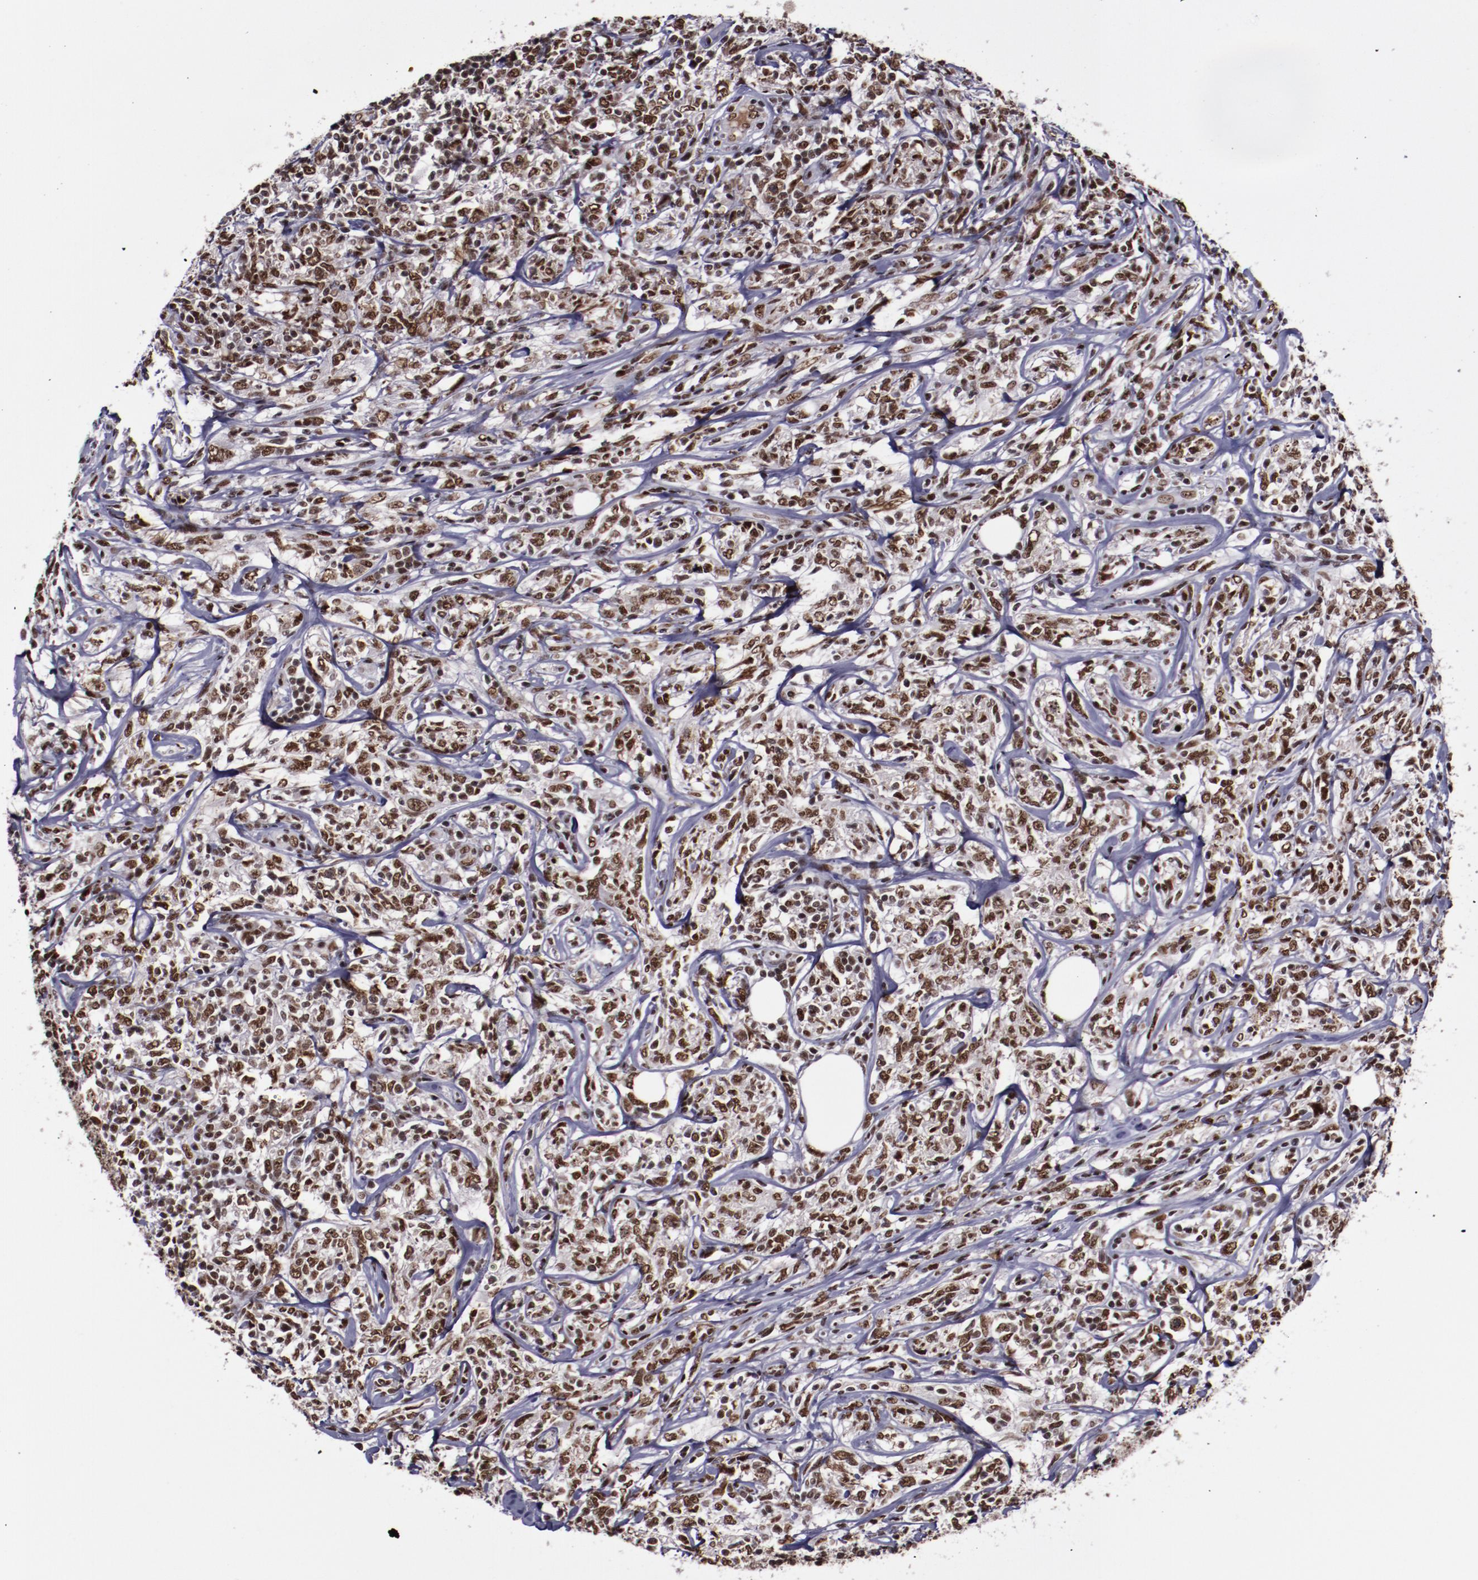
{"staining": {"intensity": "moderate", "quantity": ">75%", "location": "nuclear"}, "tissue": "lymphoma", "cell_type": "Tumor cells", "image_type": "cancer", "snomed": [{"axis": "morphology", "description": "Malignant lymphoma, non-Hodgkin's type, High grade"}, {"axis": "topography", "description": "Lymph node"}], "caption": "High-power microscopy captured an IHC micrograph of malignant lymphoma, non-Hodgkin's type (high-grade), revealing moderate nuclear positivity in about >75% of tumor cells. (IHC, brightfield microscopy, high magnification).", "gene": "ERH", "patient": {"sex": "female", "age": 84}}